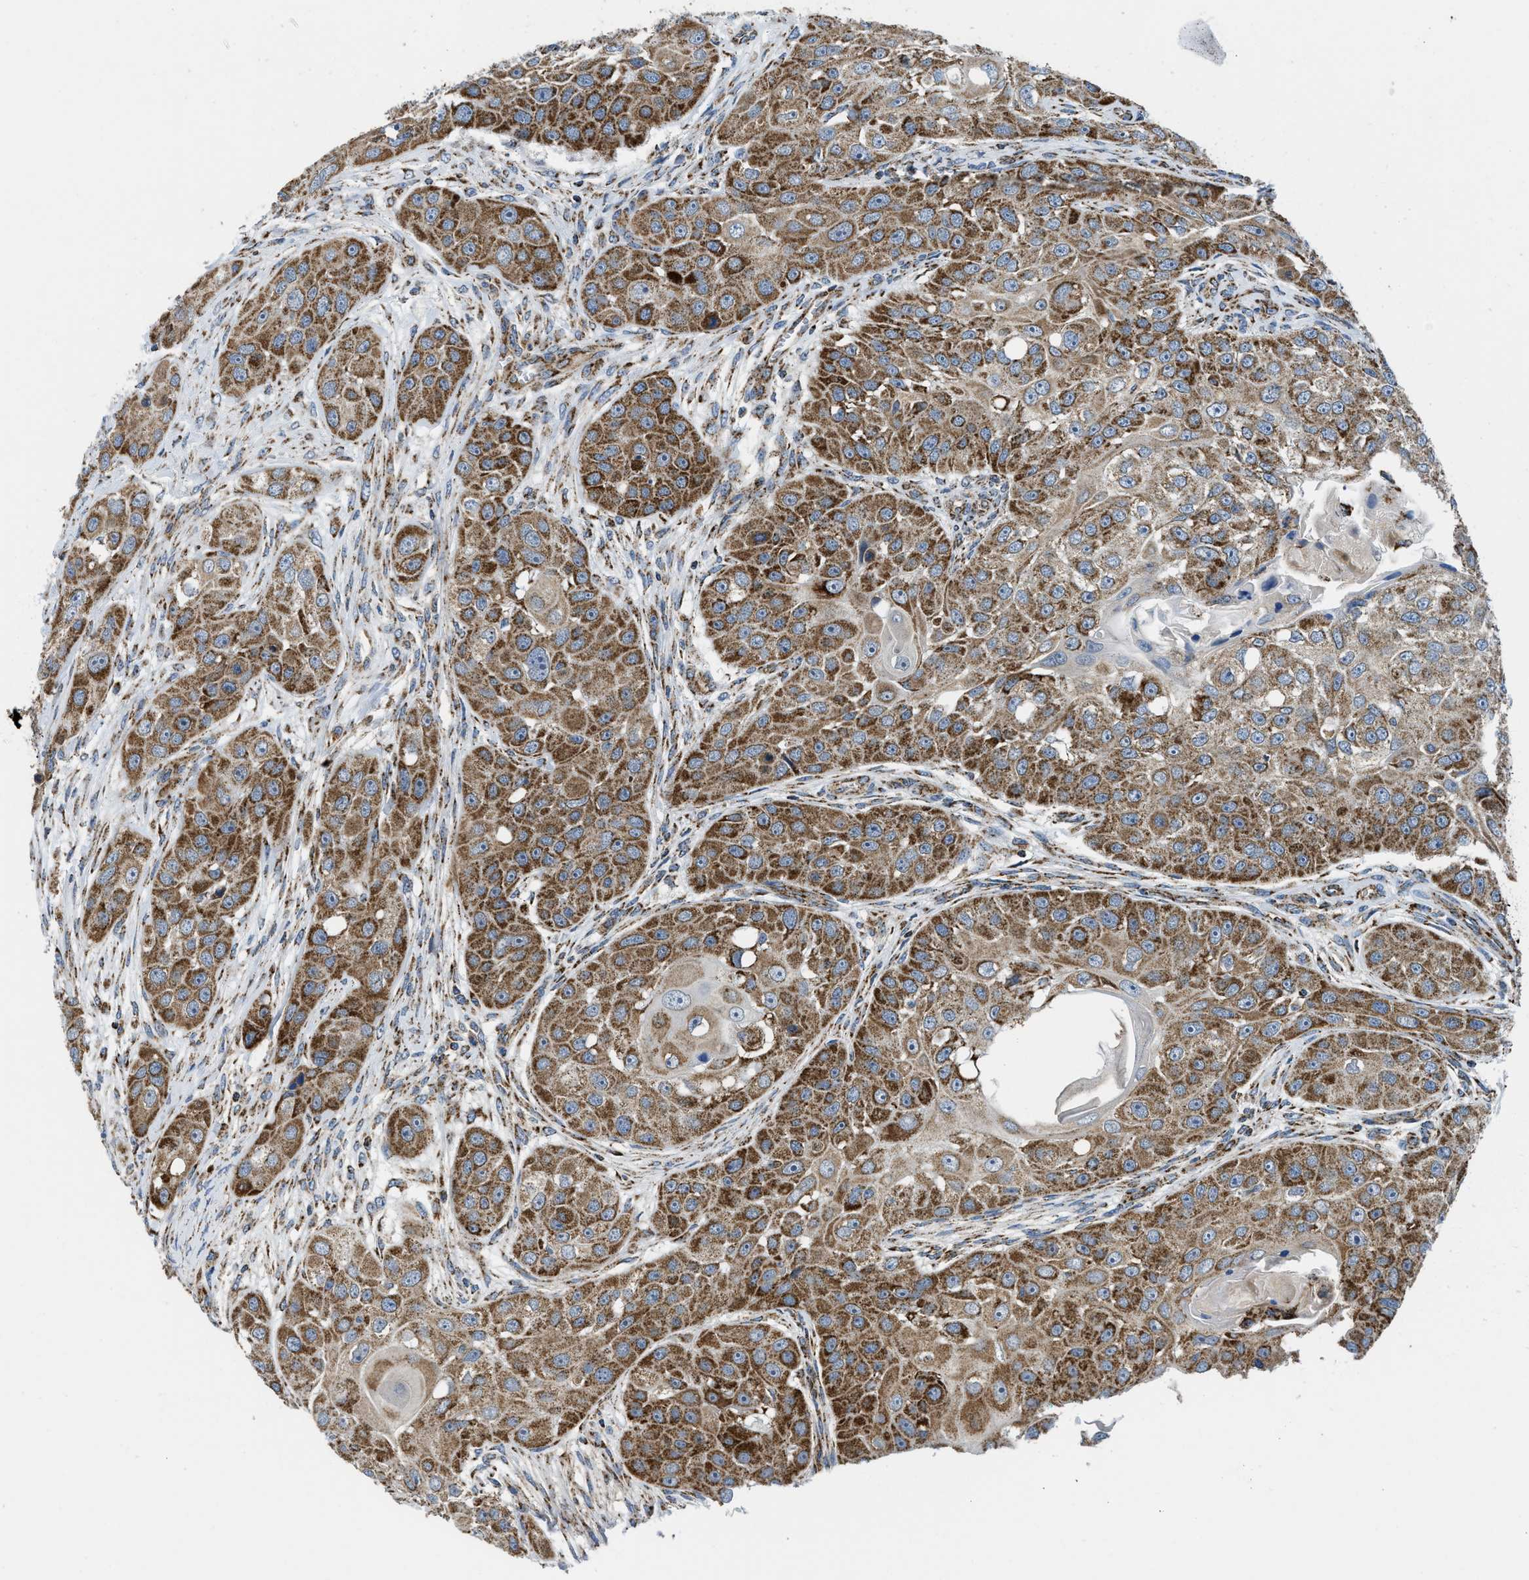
{"staining": {"intensity": "moderate", "quantity": ">75%", "location": "cytoplasmic/membranous"}, "tissue": "head and neck cancer", "cell_type": "Tumor cells", "image_type": "cancer", "snomed": [{"axis": "morphology", "description": "Normal tissue, NOS"}, {"axis": "morphology", "description": "Squamous cell carcinoma, NOS"}, {"axis": "topography", "description": "Skeletal muscle"}, {"axis": "topography", "description": "Head-Neck"}], "caption": "High-magnification brightfield microscopy of head and neck cancer stained with DAB (brown) and counterstained with hematoxylin (blue). tumor cells exhibit moderate cytoplasmic/membranous staining is present in approximately>75% of cells. The protein is stained brown, and the nuclei are stained in blue (DAB (3,3'-diaminobenzidine) IHC with brightfield microscopy, high magnification).", "gene": "STK33", "patient": {"sex": "male", "age": 51}}